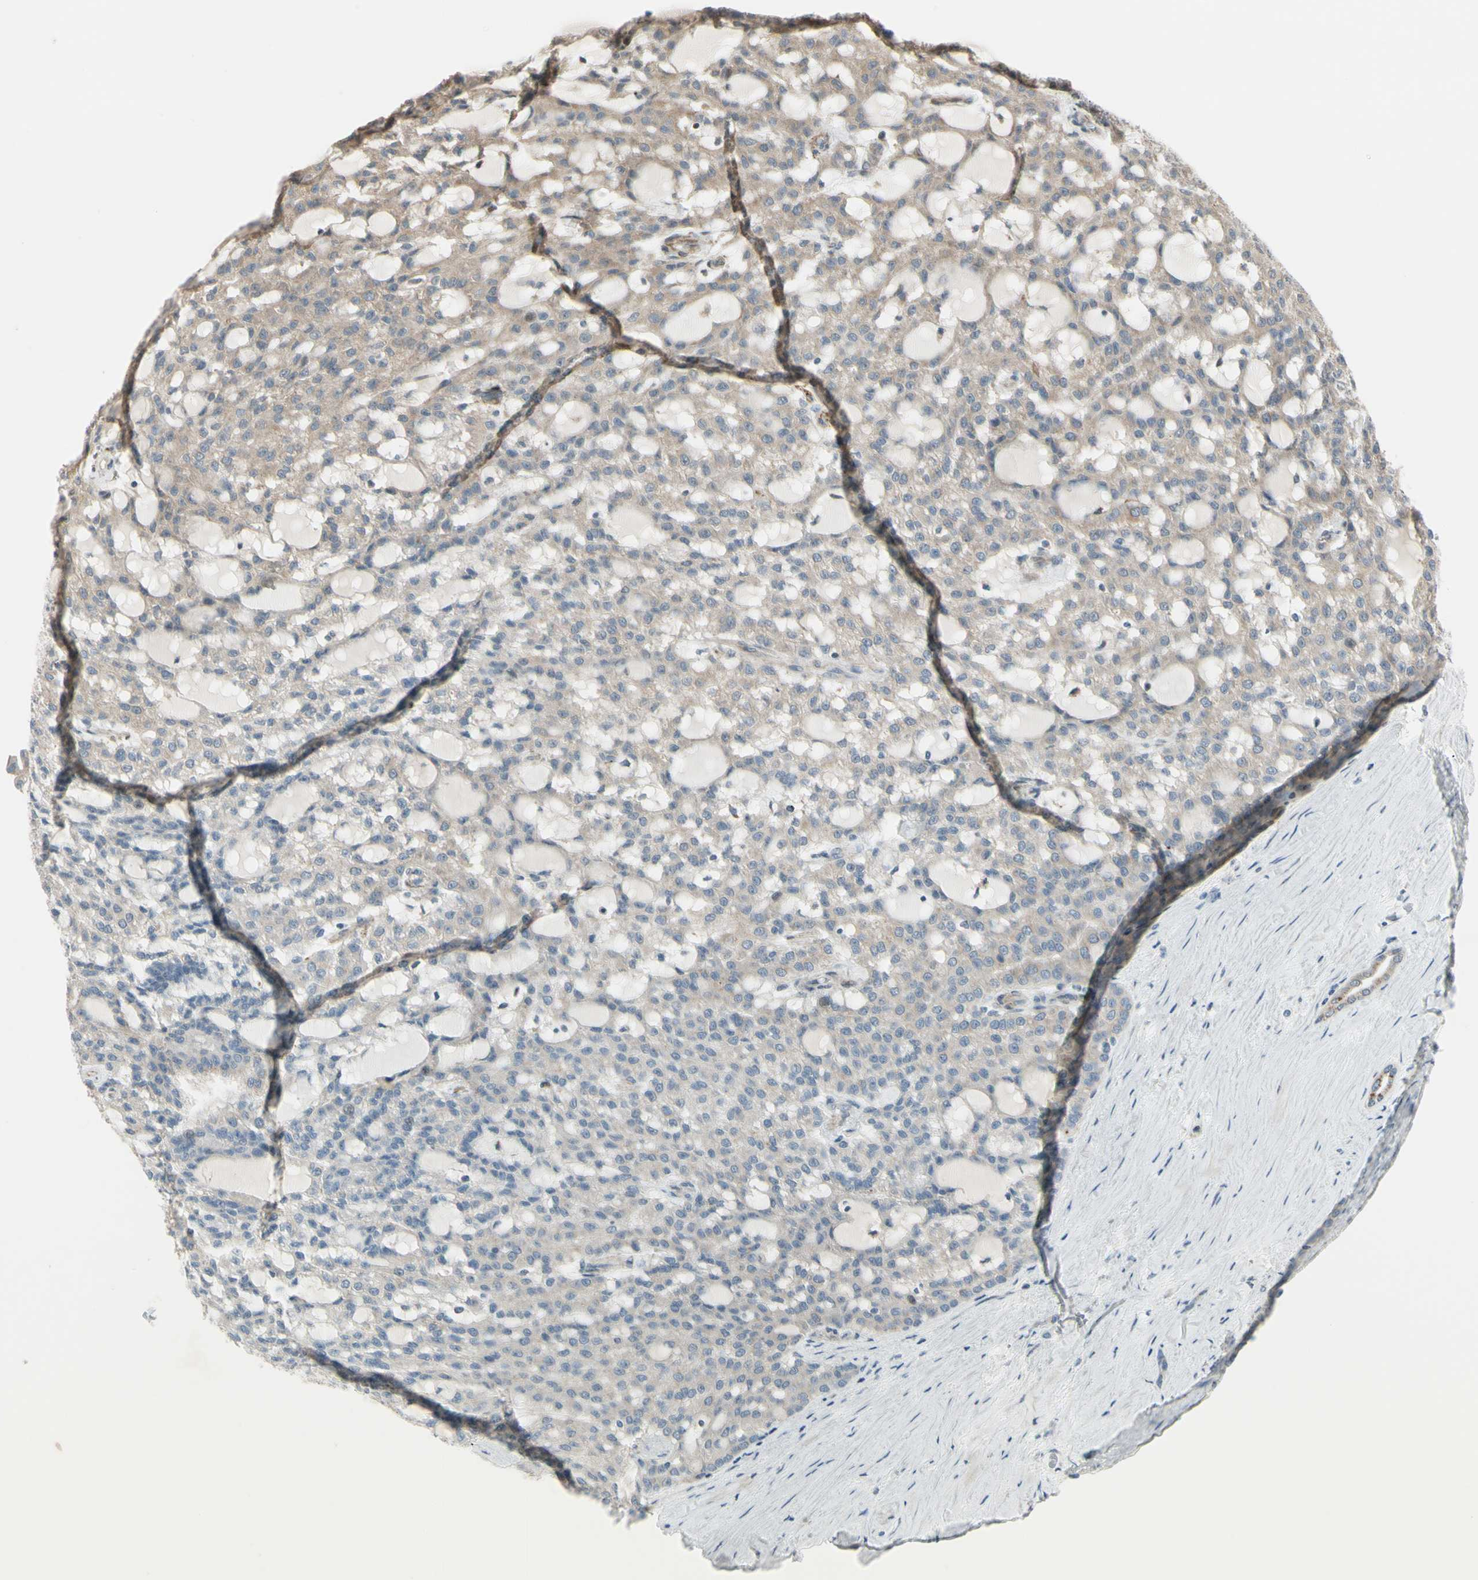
{"staining": {"intensity": "weak", "quantity": "<25%", "location": "nuclear"}, "tissue": "renal cancer", "cell_type": "Tumor cells", "image_type": "cancer", "snomed": [{"axis": "morphology", "description": "Adenocarcinoma, NOS"}, {"axis": "topography", "description": "Kidney"}], "caption": "IHC histopathology image of neoplastic tissue: adenocarcinoma (renal) stained with DAB (3,3'-diaminobenzidine) displays no significant protein positivity in tumor cells.", "gene": "NDFIP1", "patient": {"sex": "male", "age": 63}}